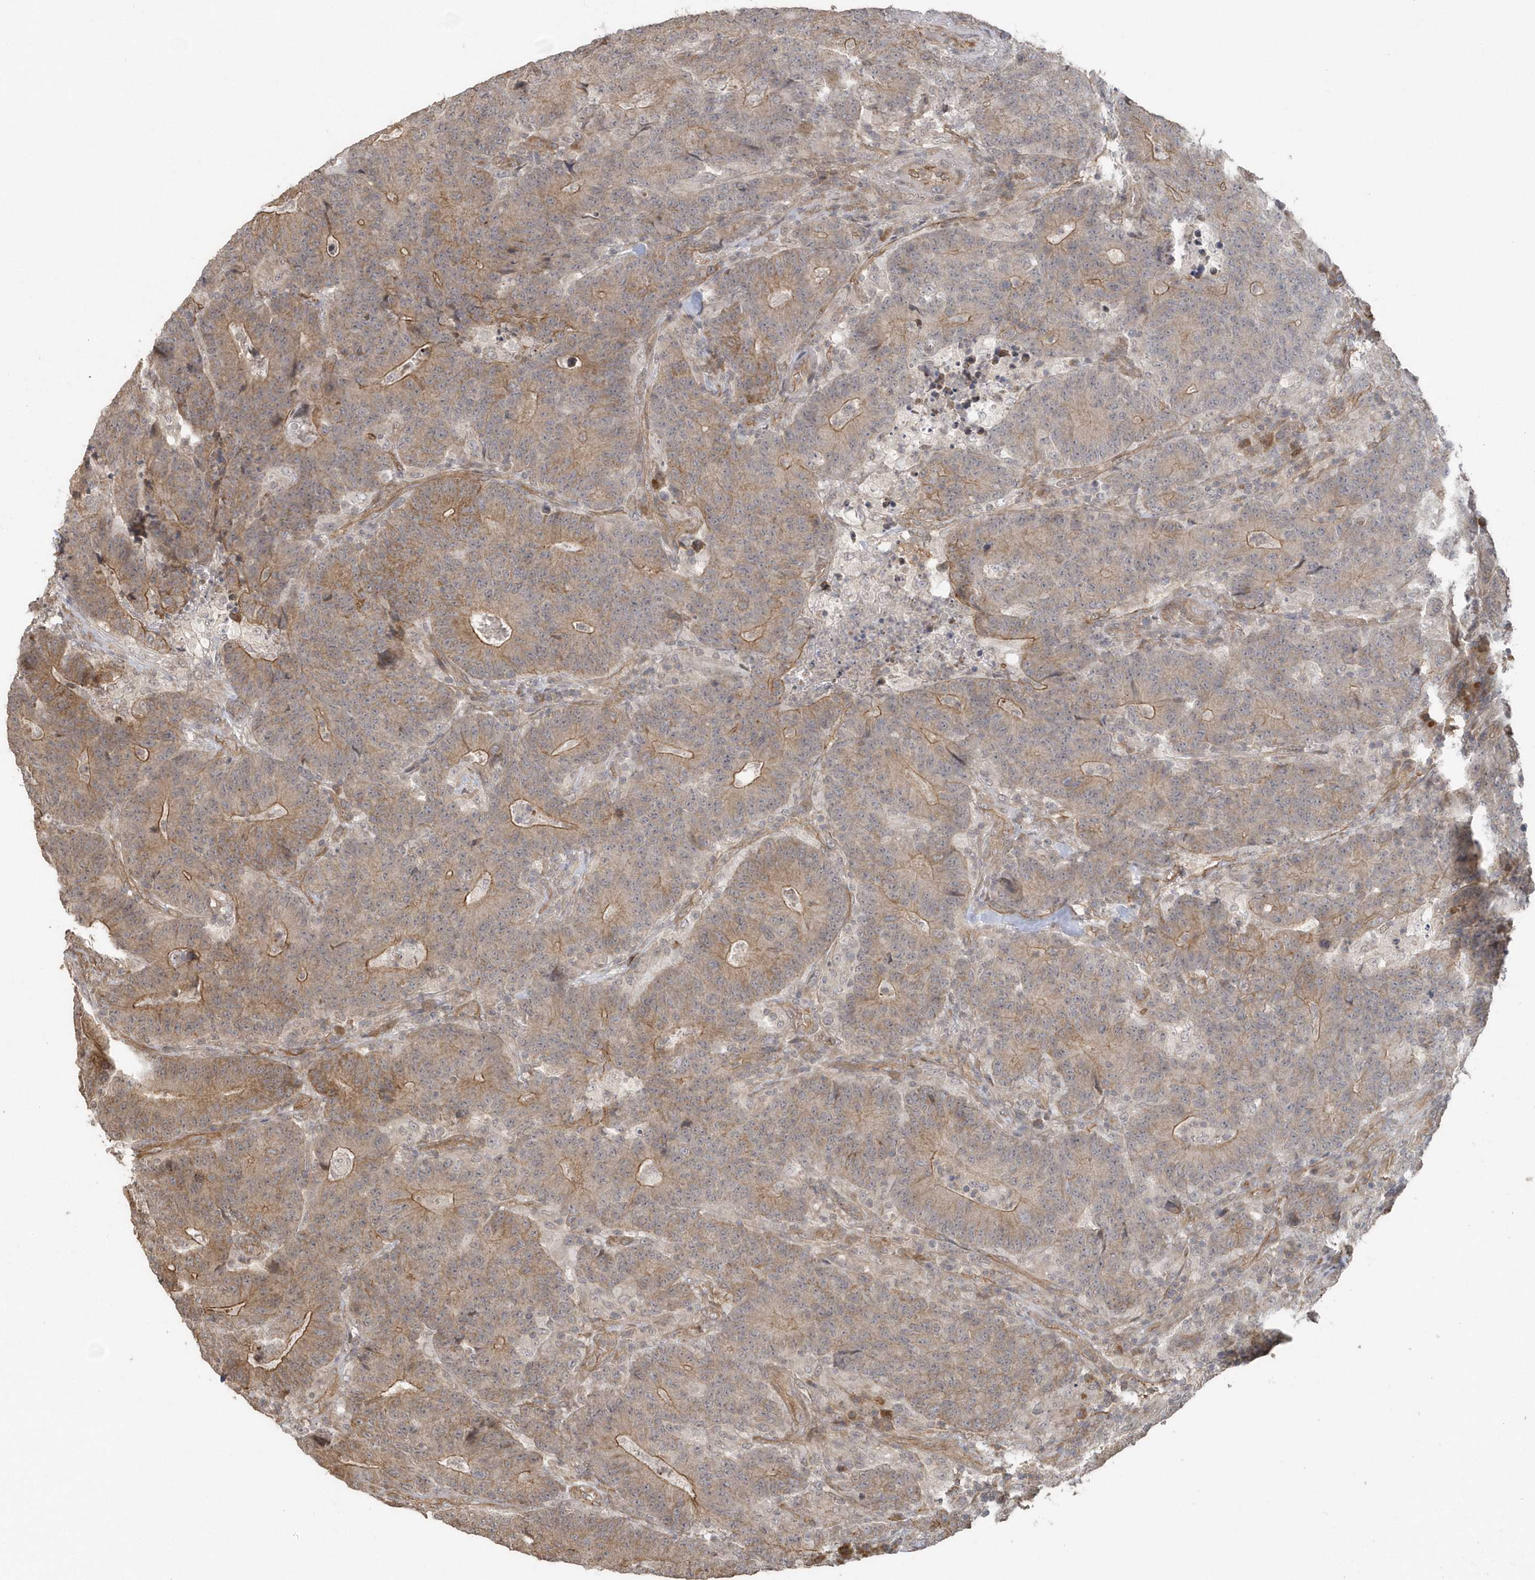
{"staining": {"intensity": "moderate", "quantity": "25%-75%", "location": "cytoplasmic/membranous"}, "tissue": "colorectal cancer", "cell_type": "Tumor cells", "image_type": "cancer", "snomed": [{"axis": "morphology", "description": "Normal tissue, NOS"}, {"axis": "morphology", "description": "Adenocarcinoma, NOS"}, {"axis": "topography", "description": "Colon"}], "caption": "An image of human adenocarcinoma (colorectal) stained for a protein reveals moderate cytoplasmic/membranous brown staining in tumor cells. (Stains: DAB (3,3'-diaminobenzidine) in brown, nuclei in blue, Microscopy: brightfield microscopy at high magnification).", "gene": "HERPUD1", "patient": {"sex": "female", "age": 75}}